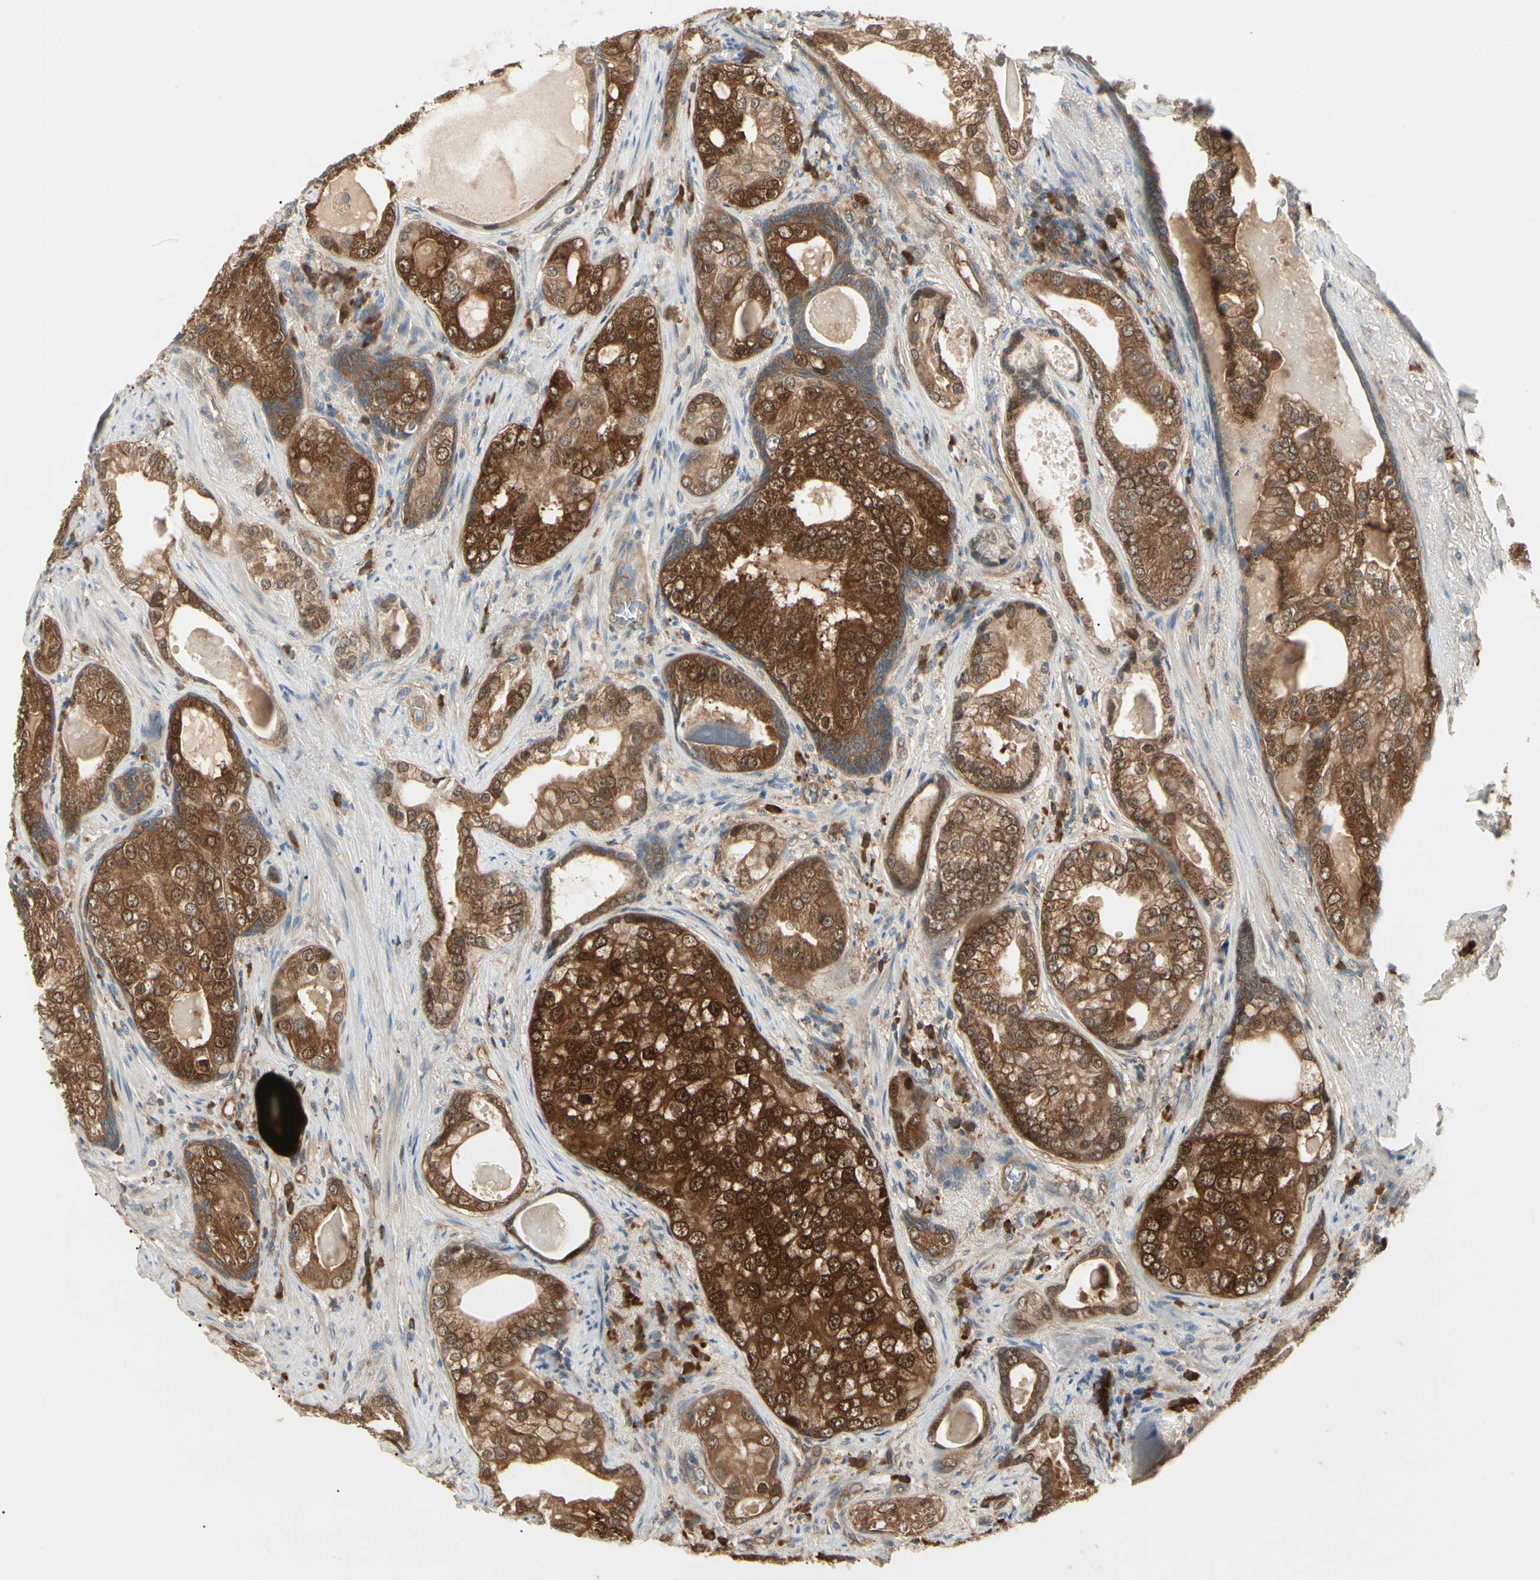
{"staining": {"intensity": "strong", "quantity": ">75%", "location": "cytoplasmic/membranous,nuclear"}, "tissue": "prostate cancer", "cell_type": "Tumor cells", "image_type": "cancer", "snomed": [{"axis": "morphology", "description": "Adenocarcinoma, High grade"}, {"axis": "topography", "description": "Prostate"}], "caption": "Strong cytoplasmic/membranous and nuclear protein positivity is present in approximately >75% of tumor cells in high-grade adenocarcinoma (prostate).", "gene": "NME1-NME2", "patient": {"sex": "male", "age": 66}}